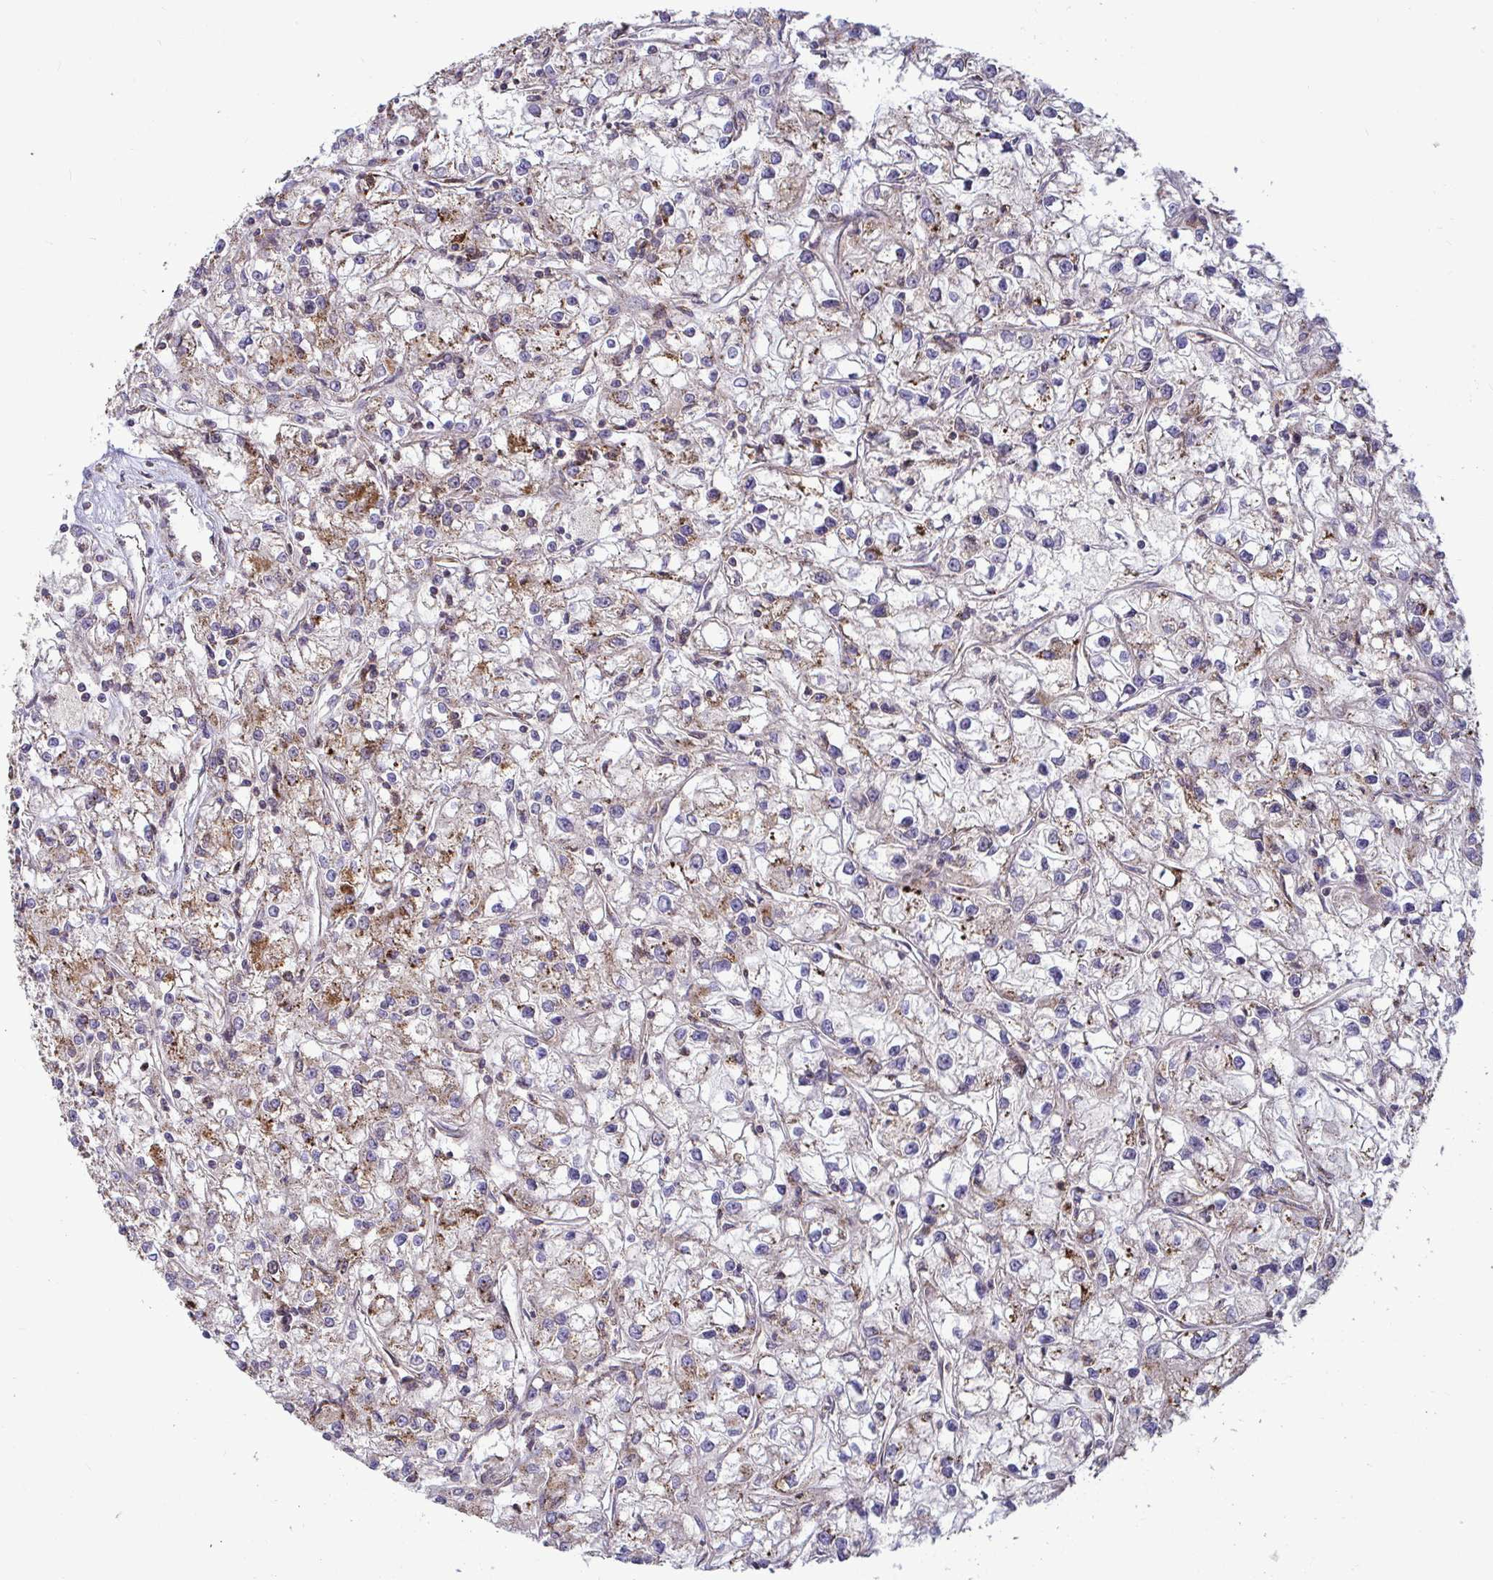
{"staining": {"intensity": "weak", "quantity": ">75%", "location": "cytoplasmic/membranous"}, "tissue": "renal cancer", "cell_type": "Tumor cells", "image_type": "cancer", "snomed": [{"axis": "morphology", "description": "Adenocarcinoma, NOS"}, {"axis": "topography", "description": "Kidney"}], "caption": "Protein expression analysis of adenocarcinoma (renal) exhibits weak cytoplasmic/membranous positivity in about >75% of tumor cells.", "gene": "SPRY1", "patient": {"sex": "female", "age": 59}}